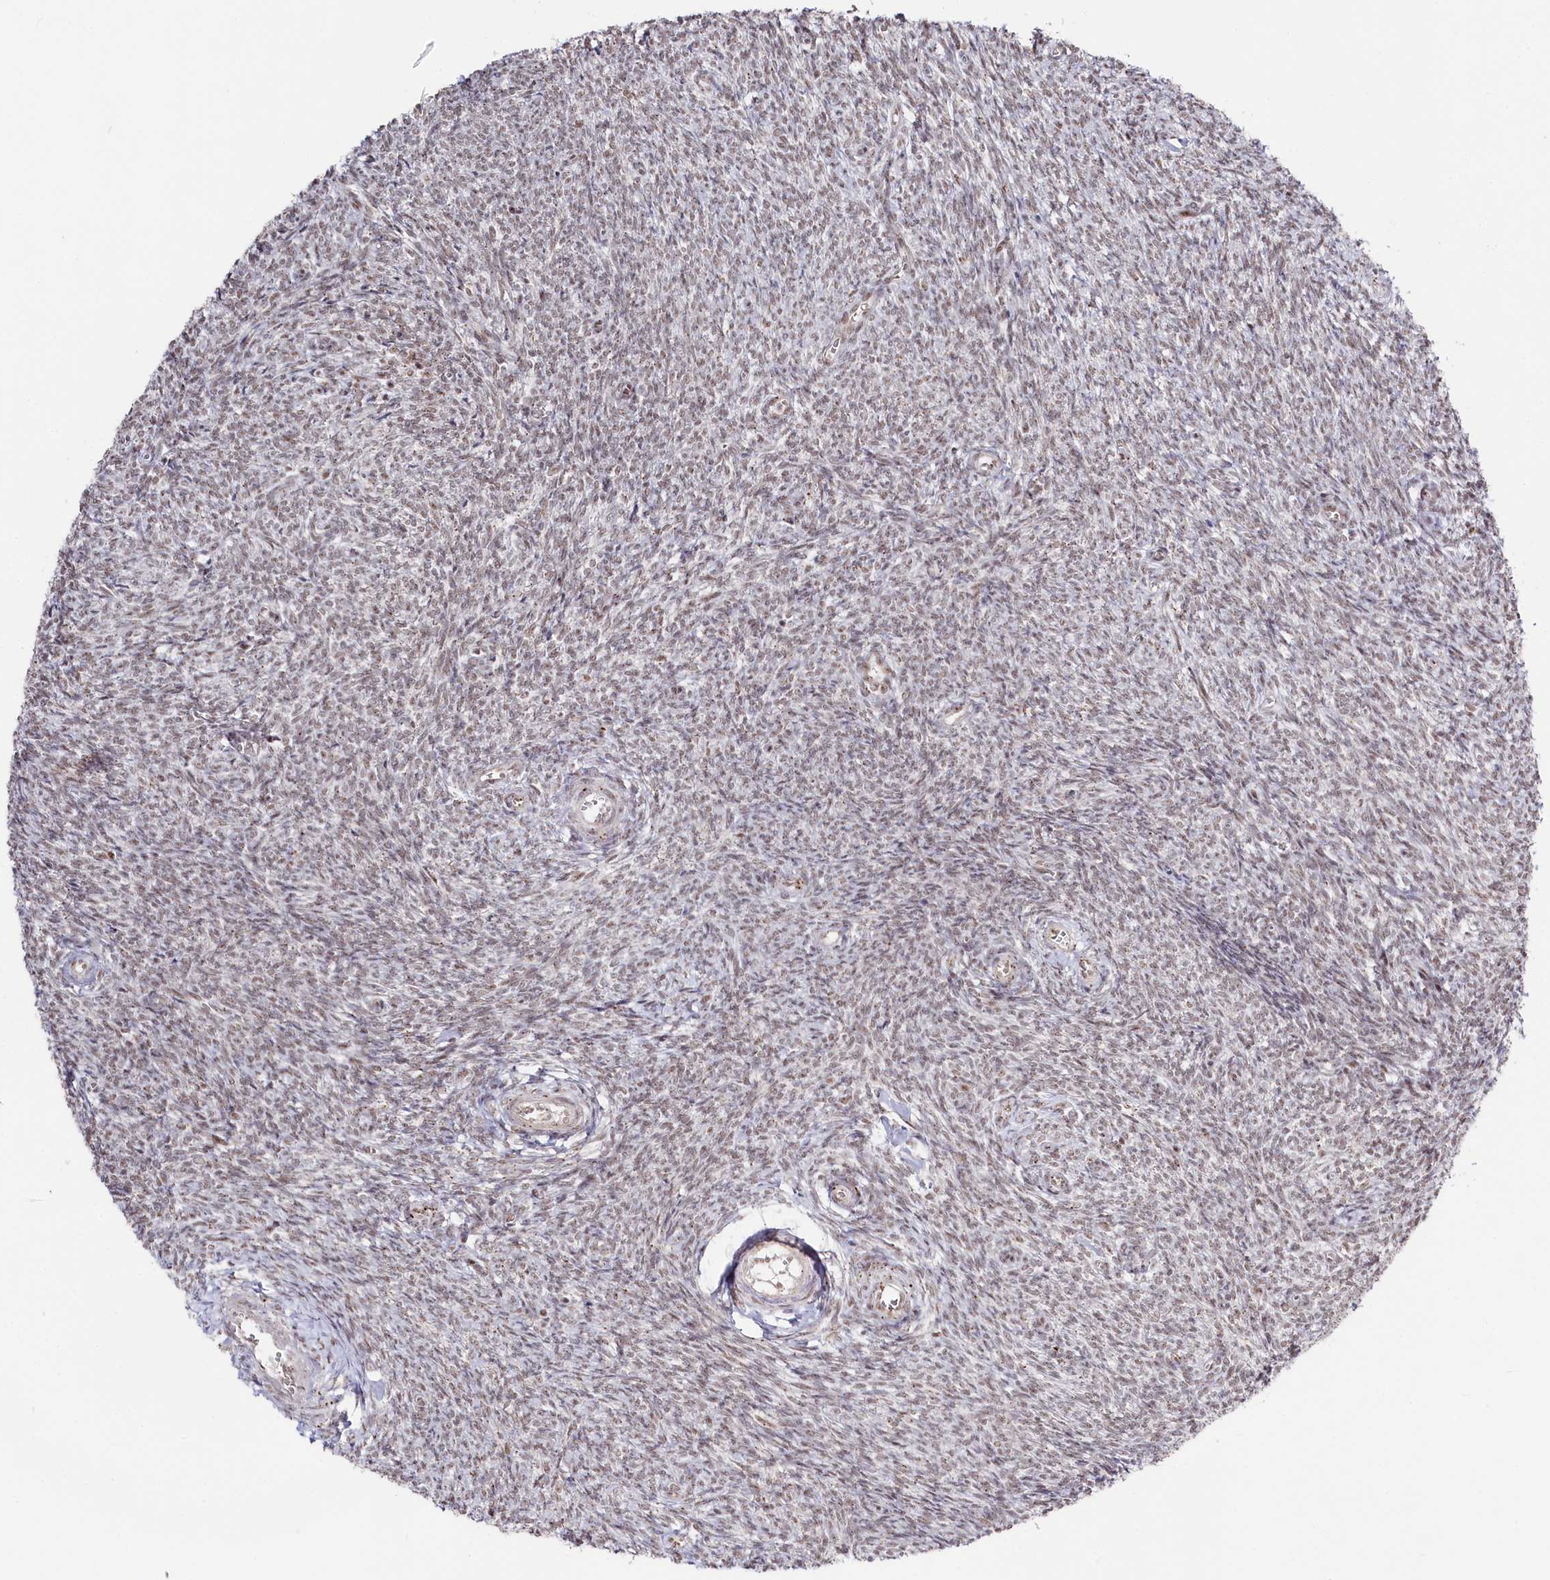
{"staining": {"intensity": "weak", "quantity": ">75%", "location": "nuclear"}, "tissue": "ovary", "cell_type": "Ovarian stroma cells", "image_type": "normal", "snomed": [{"axis": "morphology", "description": "Normal tissue, NOS"}, {"axis": "topography", "description": "Ovary"}], "caption": "Weak nuclear protein staining is identified in about >75% of ovarian stroma cells in ovary. (Stains: DAB in brown, nuclei in blue, Microscopy: brightfield microscopy at high magnification).", "gene": "POLR2H", "patient": {"sex": "female", "age": 44}}